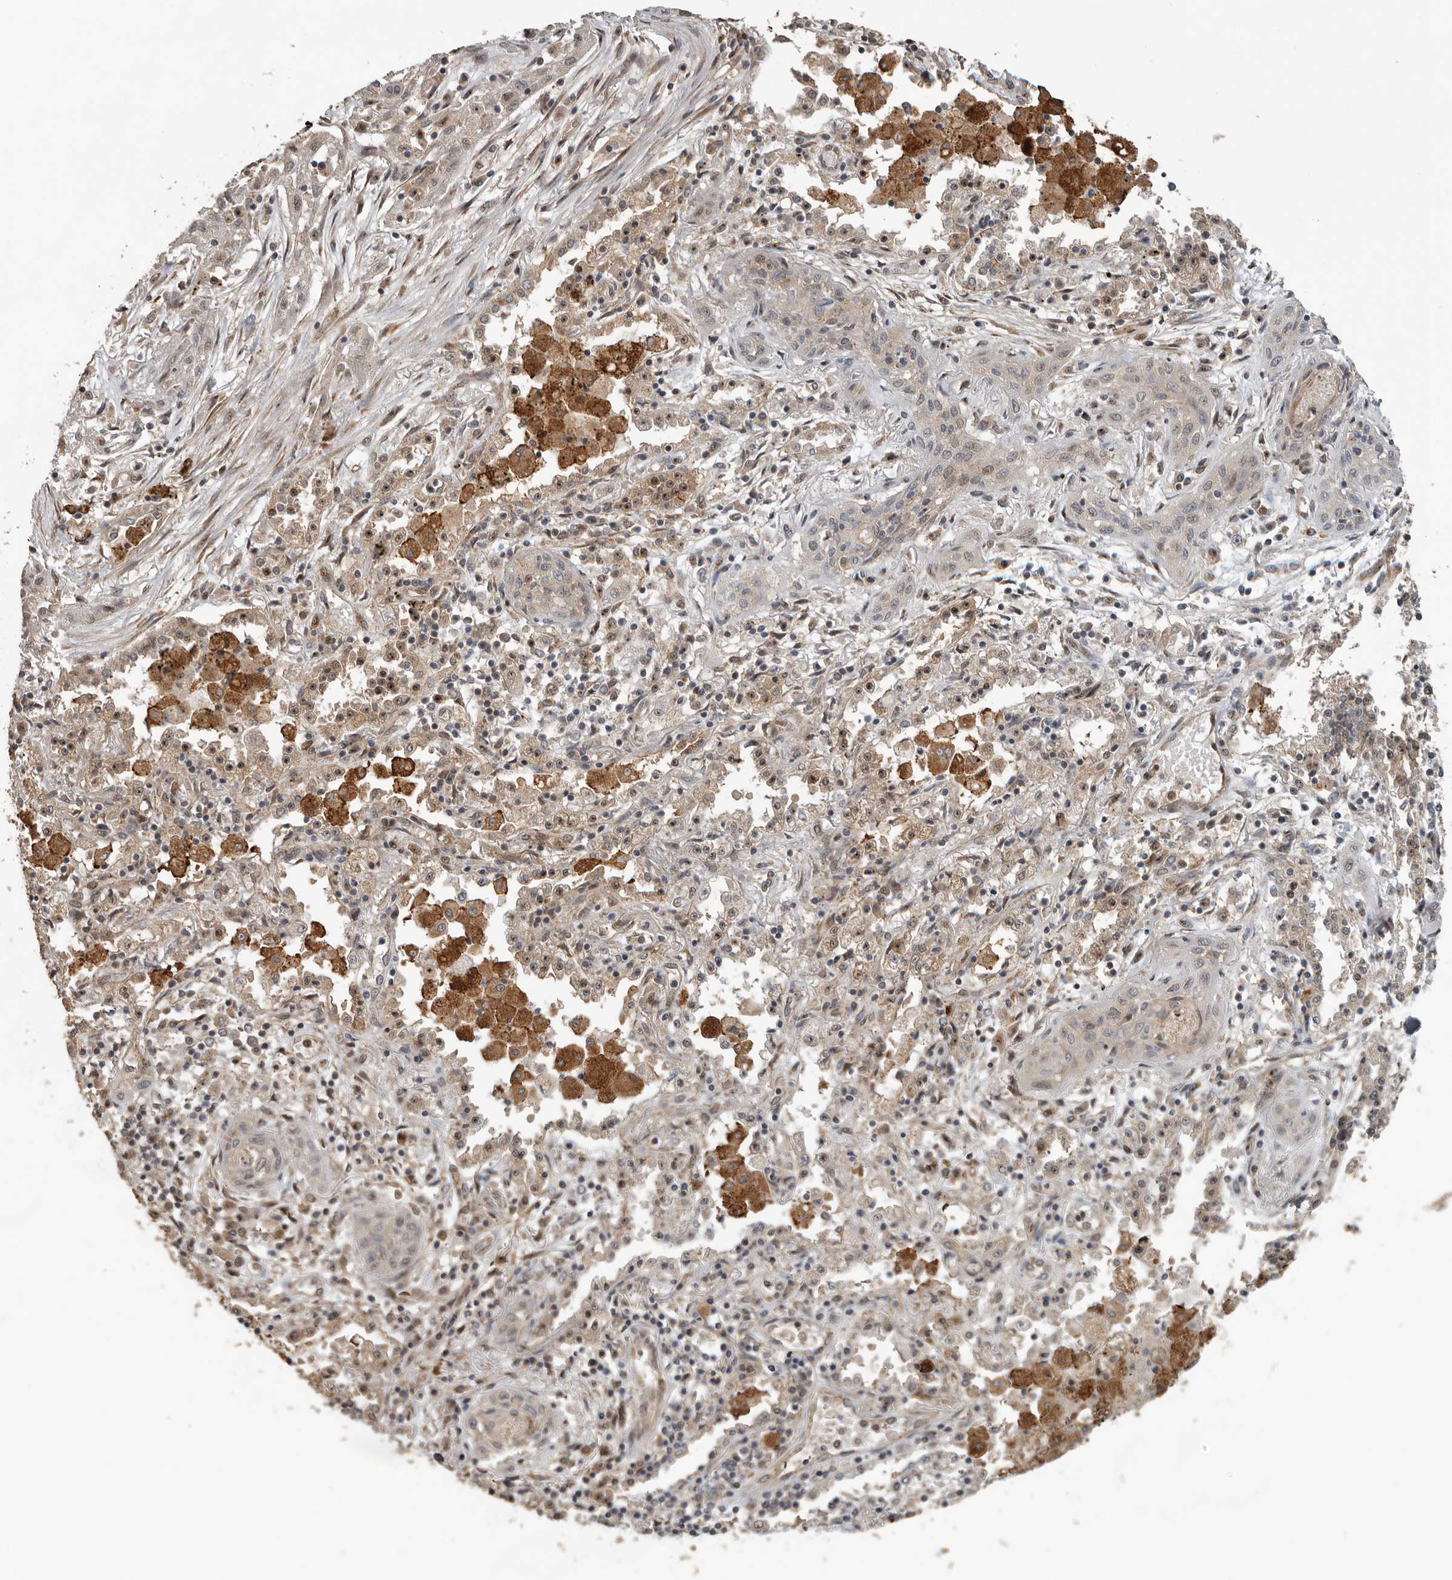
{"staining": {"intensity": "weak", "quantity": "<25%", "location": "cytoplasmic/membranous,nuclear"}, "tissue": "lung cancer", "cell_type": "Tumor cells", "image_type": "cancer", "snomed": [{"axis": "morphology", "description": "Squamous cell carcinoma, NOS"}, {"axis": "topography", "description": "Lung"}], "caption": "High magnification brightfield microscopy of lung cancer (squamous cell carcinoma) stained with DAB (brown) and counterstained with hematoxylin (blue): tumor cells show no significant expression.", "gene": "CEP350", "patient": {"sex": "female", "age": 47}}